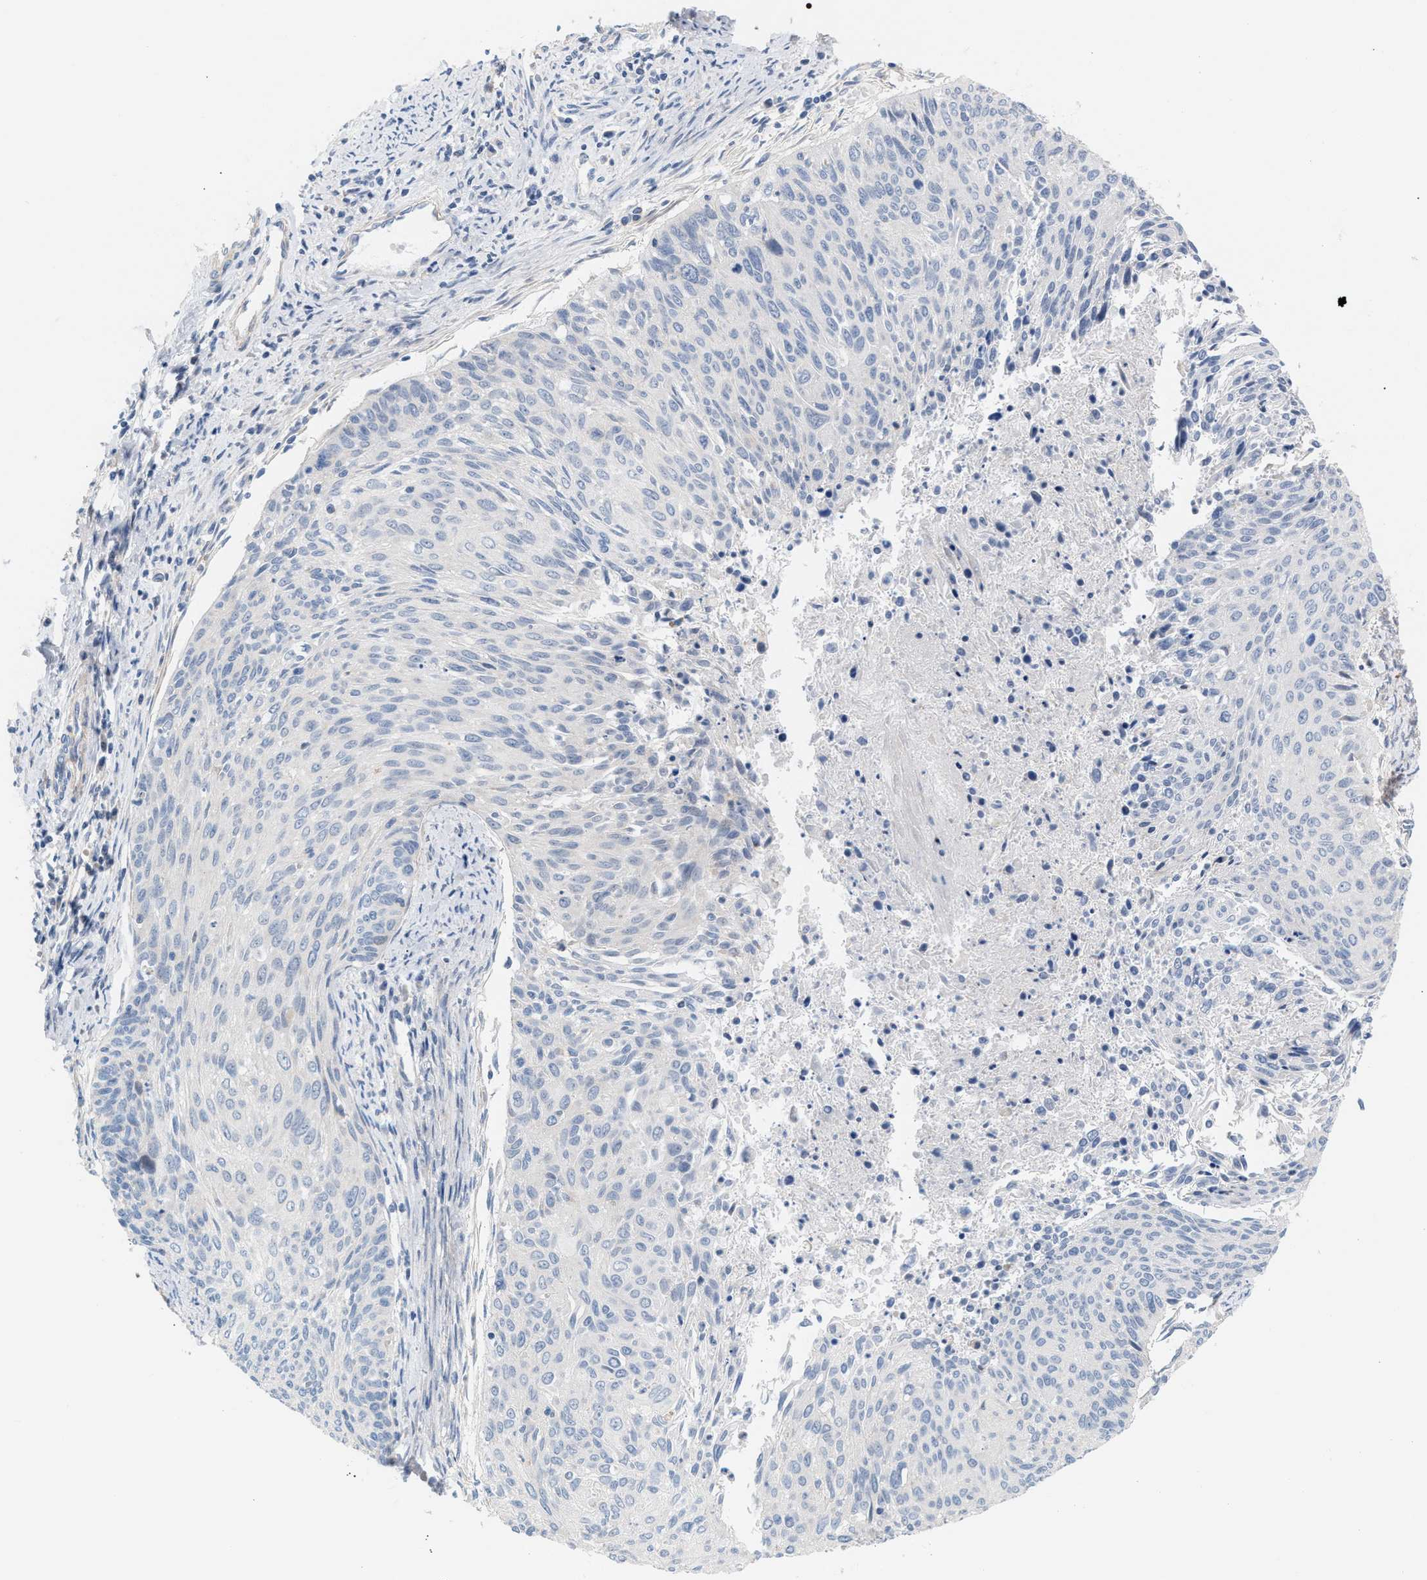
{"staining": {"intensity": "negative", "quantity": "none", "location": "none"}, "tissue": "cervical cancer", "cell_type": "Tumor cells", "image_type": "cancer", "snomed": [{"axis": "morphology", "description": "Squamous cell carcinoma, NOS"}, {"axis": "topography", "description": "Cervix"}], "caption": "There is no significant staining in tumor cells of squamous cell carcinoma (cervical).", "gene": "LRCH1", "patient": {"sex": "female", "age": 55}}